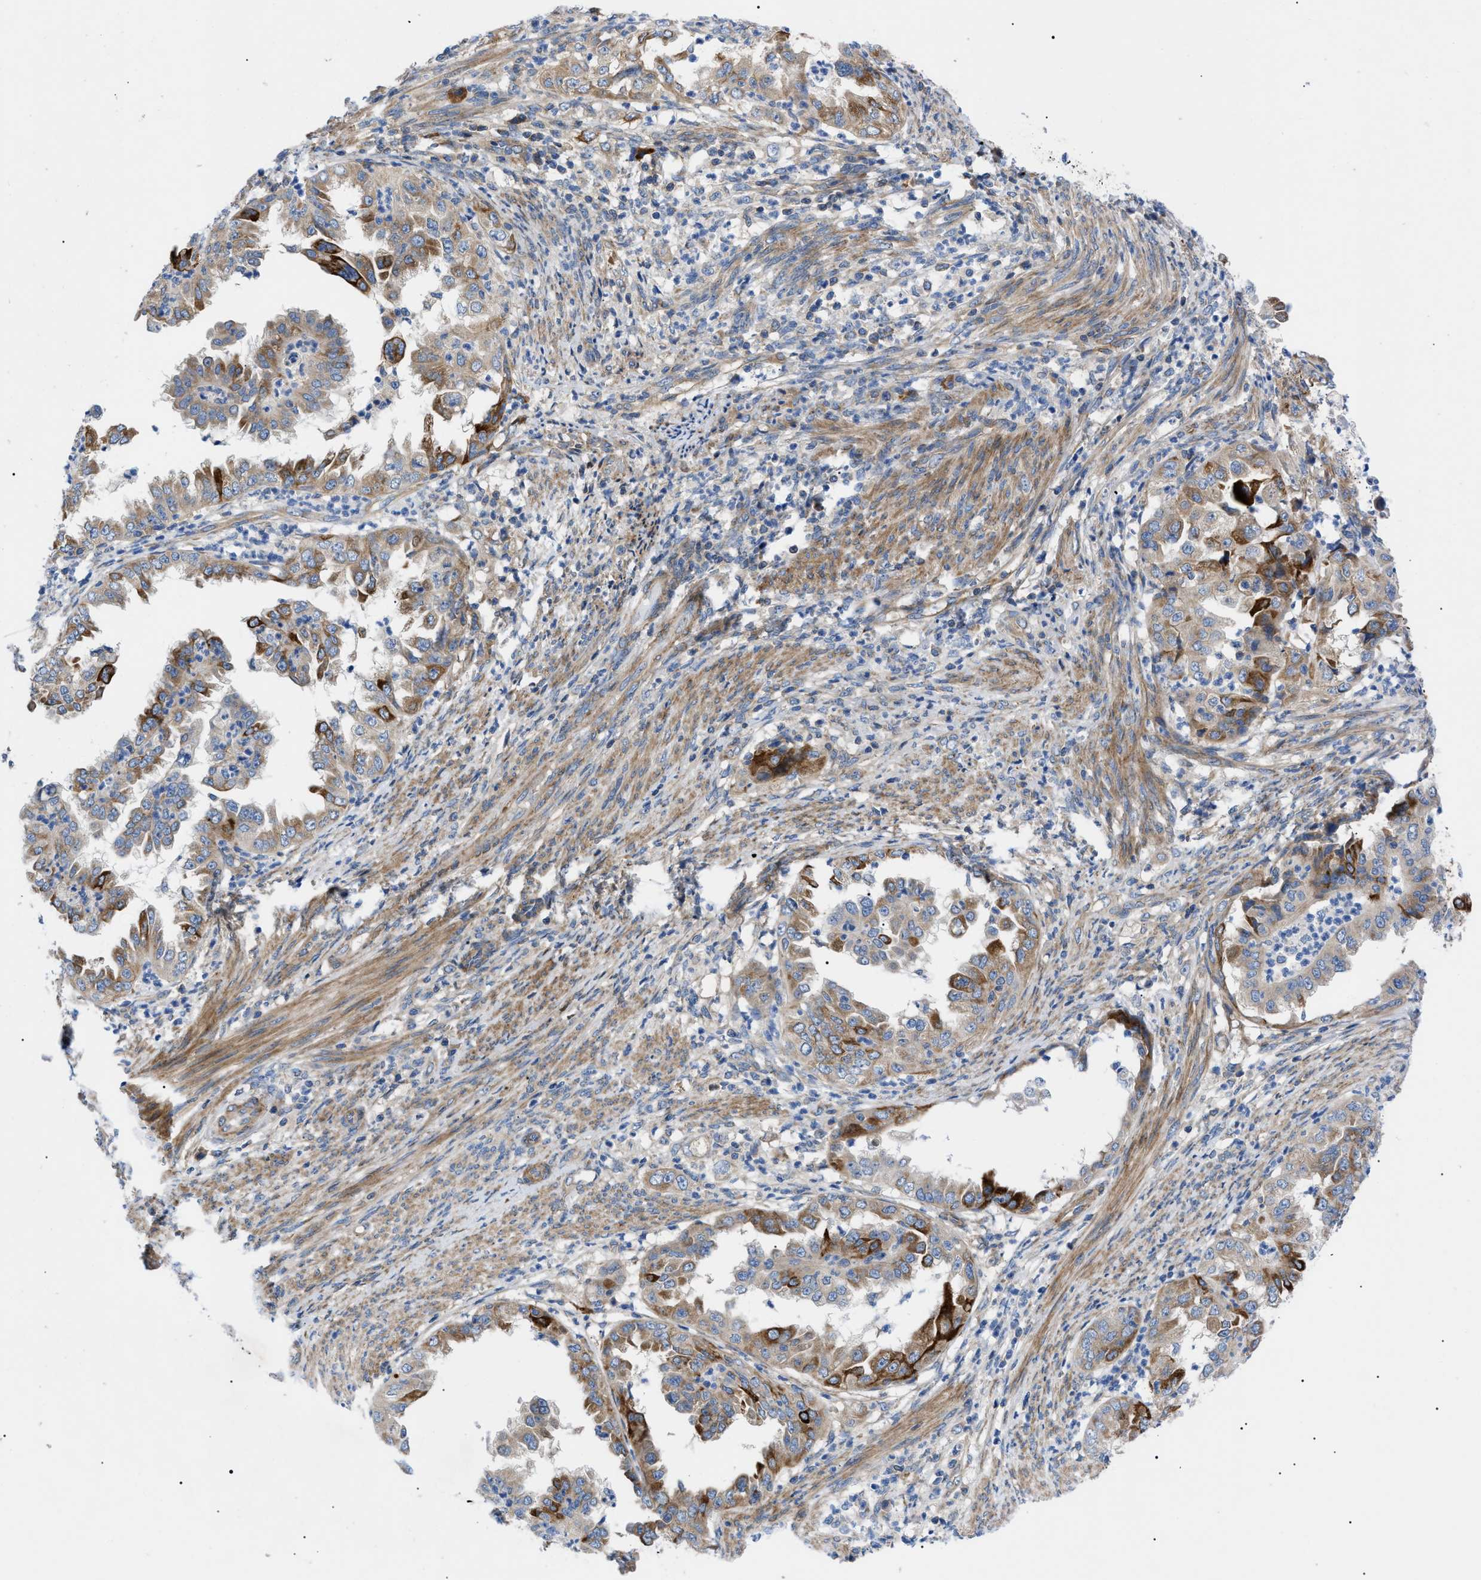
{"staining": {"intensity": "strong", "quantity": "25%-75%", "location": "cytoplasmic/membranous"}, "tissue": "endometrial cancer", "cell_type": "Tumor cells", "image_type": "cancer", "snomed": [{"axis": "morphology", "description": "Adenocarcinoma, NOS"}, {"axis": "topography", "description": "Endometrium"}], "caption": "IHC histopathology image of human endometrial cancer stained for a protein (brown), which reveals high levels of strong cytoplasmic/membranous staining in about 25%-75% of tumor cells.", "gene": "HSPB8", "patient": {"sex": "female", "age": 85}}